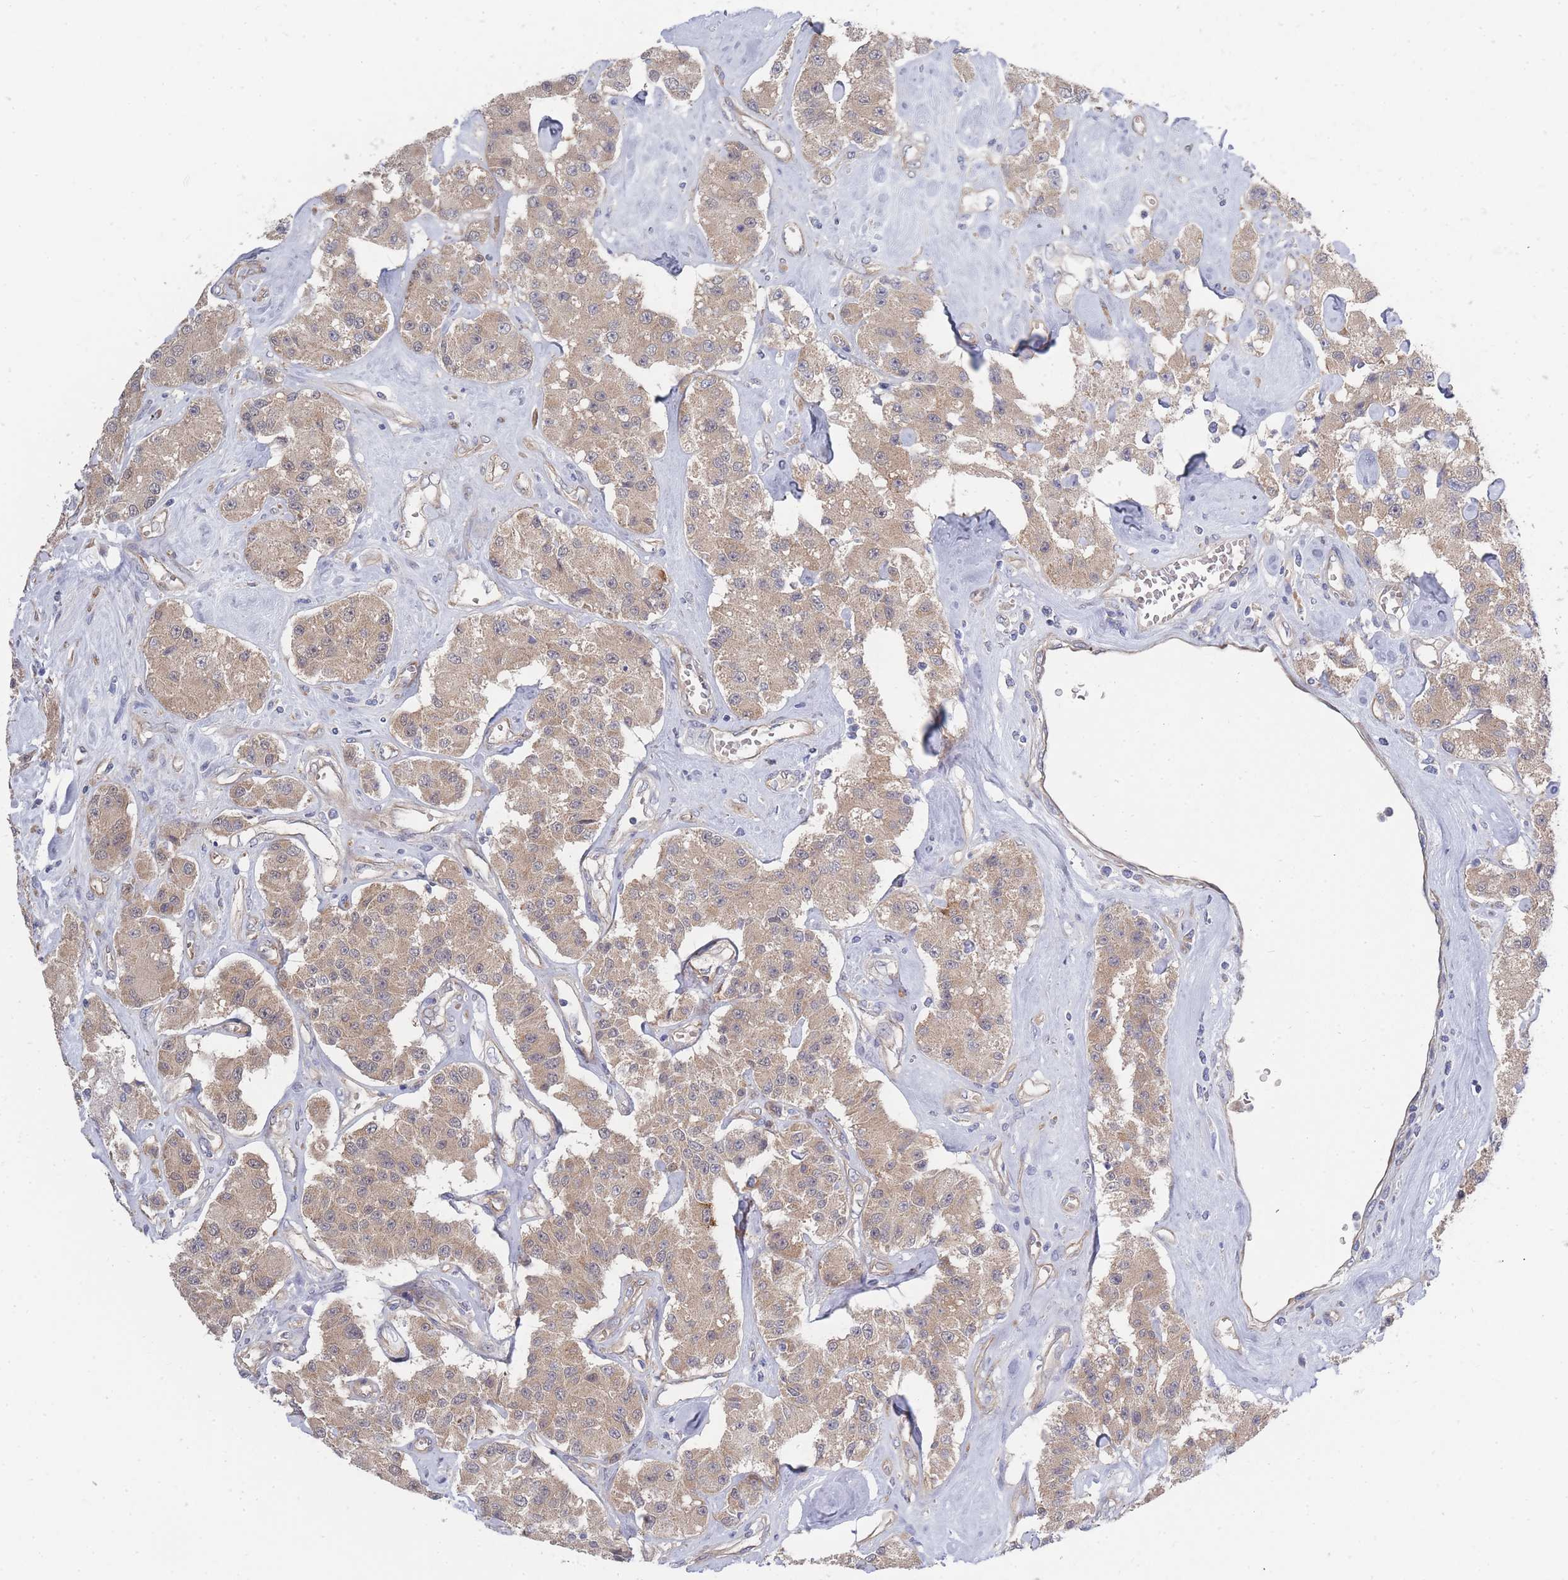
{"staining": {"intensity": "weak", "quantity": ">75%", "location": "cytoplasmic/membranous"}, "tissue": "carcinoid", "cell_type": "Tumor cells", "image_type": "cancer", "snomed": [{"axis": "morphology", "description": "Carcinoid, malignant, NOS"}, {"axis": "topography", "description": "Pancreas"}], "caption": "Immunohistochemistry (IHC) (DAB (3,3'-diaminobenzidine)) staining of human carcinoid reveals weak cytoplasmic/membranous protein positivity in about >75% of tumor cells. (IHC, brightfield microscopy, high magnification).", "gene": "NUB1", "patient": {"sex": "male", "age": 41}}